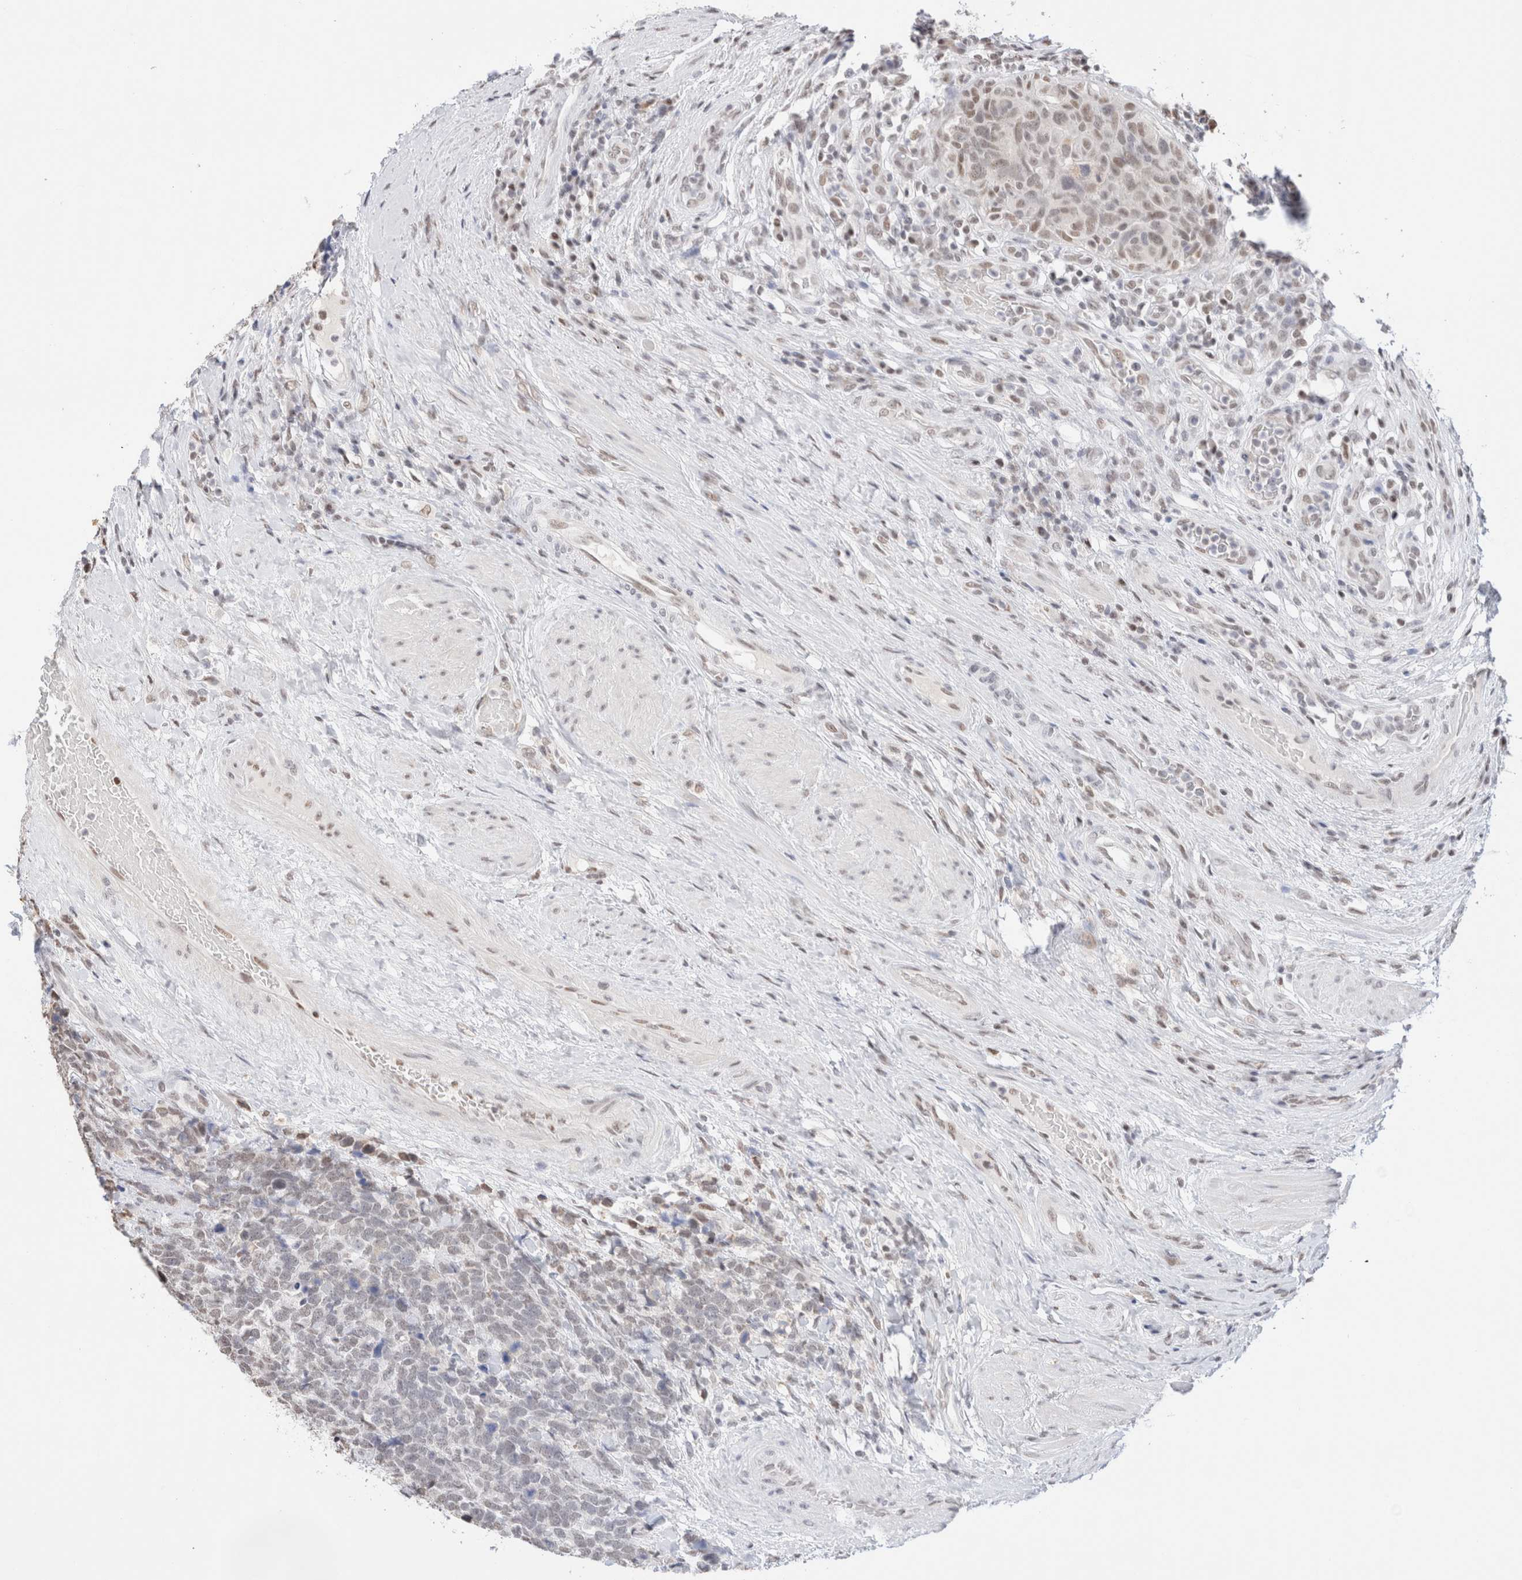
{"staining": {"intensity": "weak", "quantity": "<25%", "location": "nuclear"}, "tissue": "urothelial cancer", "cell_type": "Tumor cells", "image_type": "cancer", "snomed": [{"axis": "morphology", "description": "Urothelial carcinoma, High grade"}, {"axis": "topography", "description": "Urinary bladder"}], "caption": "Image shows no protein expression in tumor cells of urothelial cancer tissue. (DAB (3,3'-diaminobenzidine) immunohistochemistry (IHC) visualized using brightfield microscopy, high magnification).", "gene": "SUPT3H", "patient": {"sex": "female", "age": 82}}